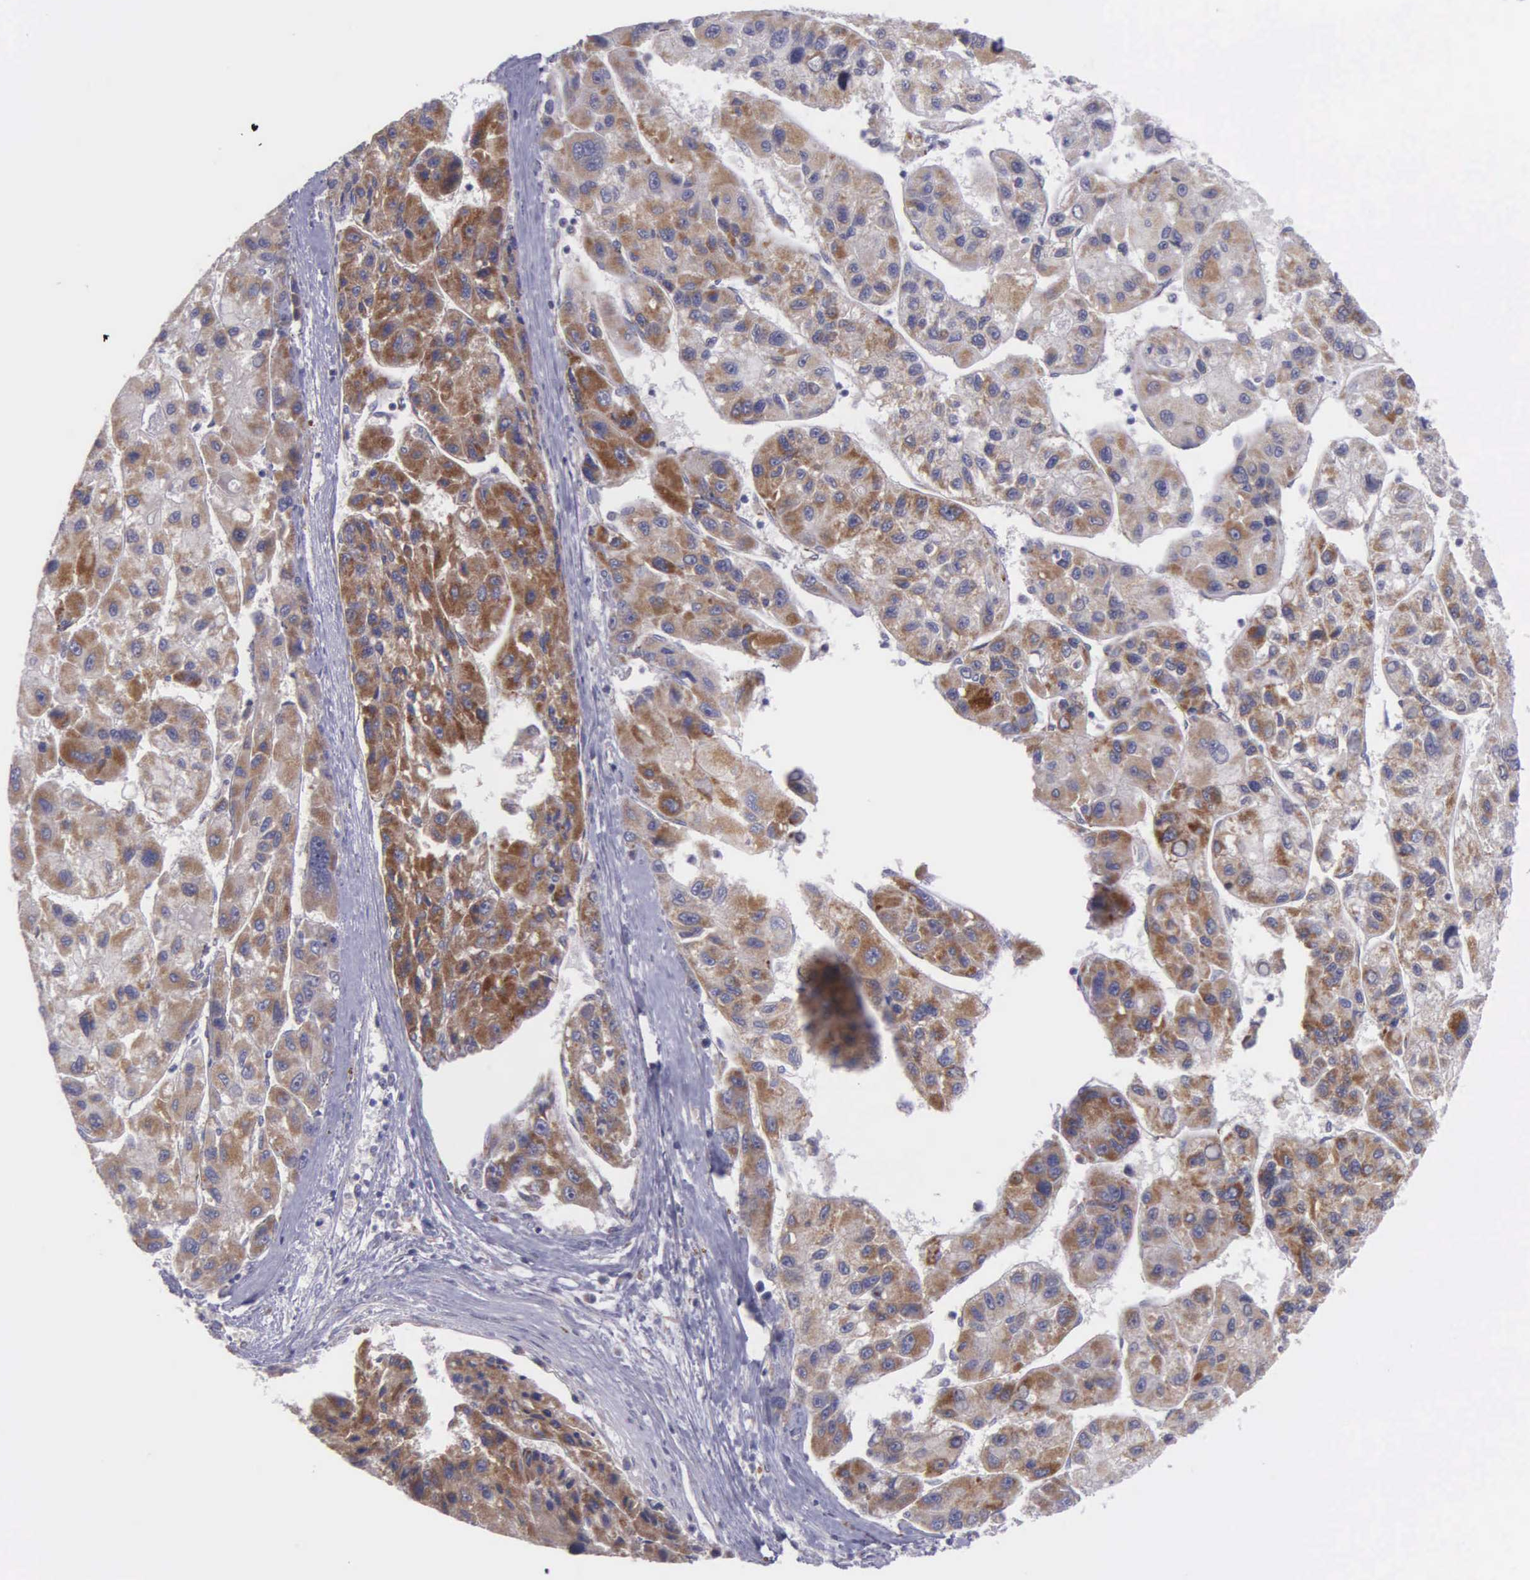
{"staining": {"intensity": "moderate", "quantity": ">75%", "location": "cytoplasmic/membranous"}, "tissue": "liver cancer", "cell_type": "Tumor cells", "image_type": "cancer", "snomed": [{"axis": "morphology", "description": "Carcinoma, Hepatocellular, NOS"}, {"axis": "topography", "description": "Liver"}], "caption": "This is an image of immunohistochemistry (IHC) staining of liver cancer (hepatocellular carcinoma), which shows moderate expression in the cytoplasmic/membranous of tumor cells.", "gene": "SYNJ2BP", "patient": {"sex": "male", "age": 64}}